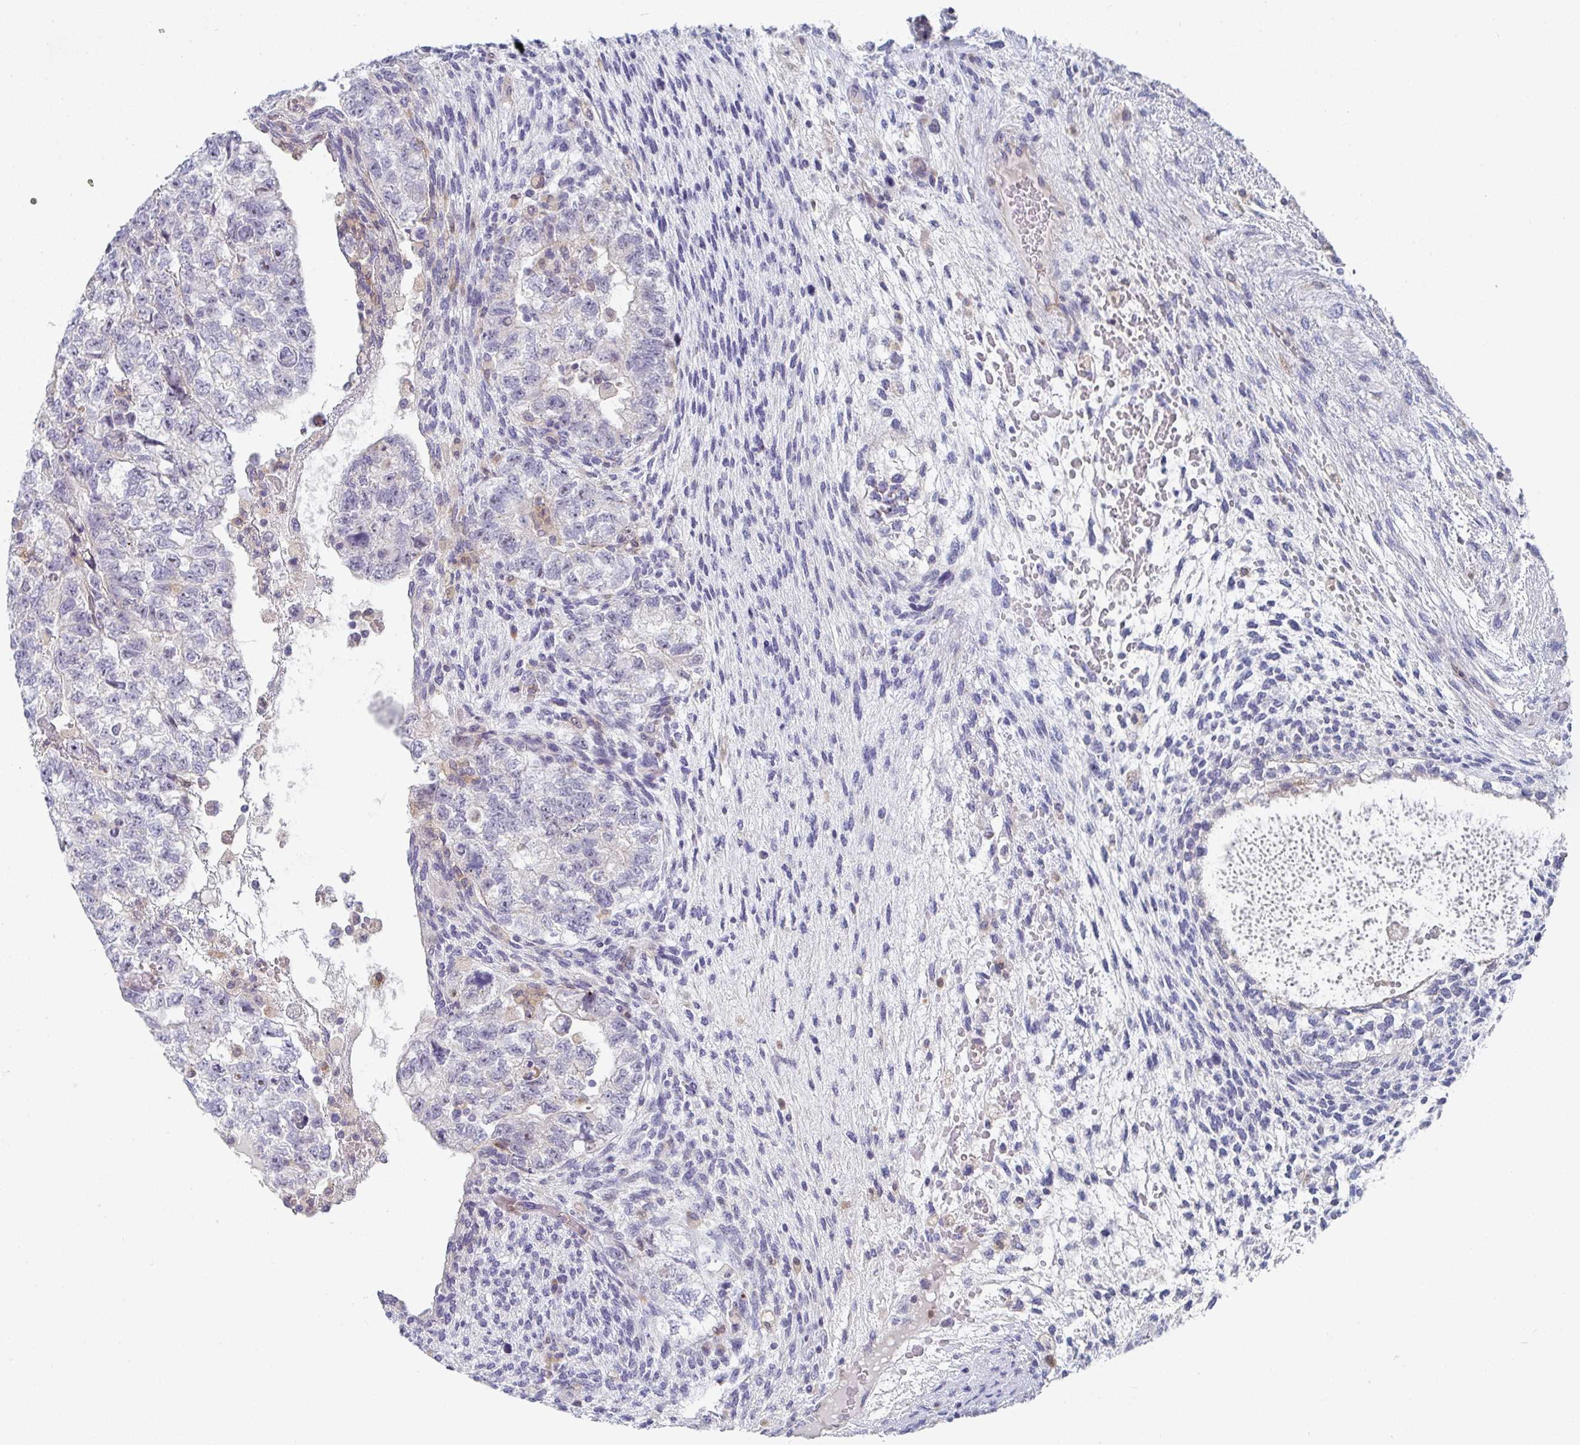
{"staining": {"intensity": "negative", "quantity": "none", "location": "none"}, "tissue": "testis cancer", "cell_type": "Tumor cells", "image_type": "cancer", "snomed": [{"axis": "morphology", "description": "Normal tissue, NOS"}, {"axis": "morphology", "description": "Carcinoma, Embryonal, NOS"}, {"axis": "topography", "description": "Testis"}], "caption": "A high-resolution photomicrograph shows IHC staining of testis cancer (embryonal carcinoma), which displays no significant expression in tumor cells.", "gene": "KLHL33", "patient": {"sex": "male", "age": 36}}